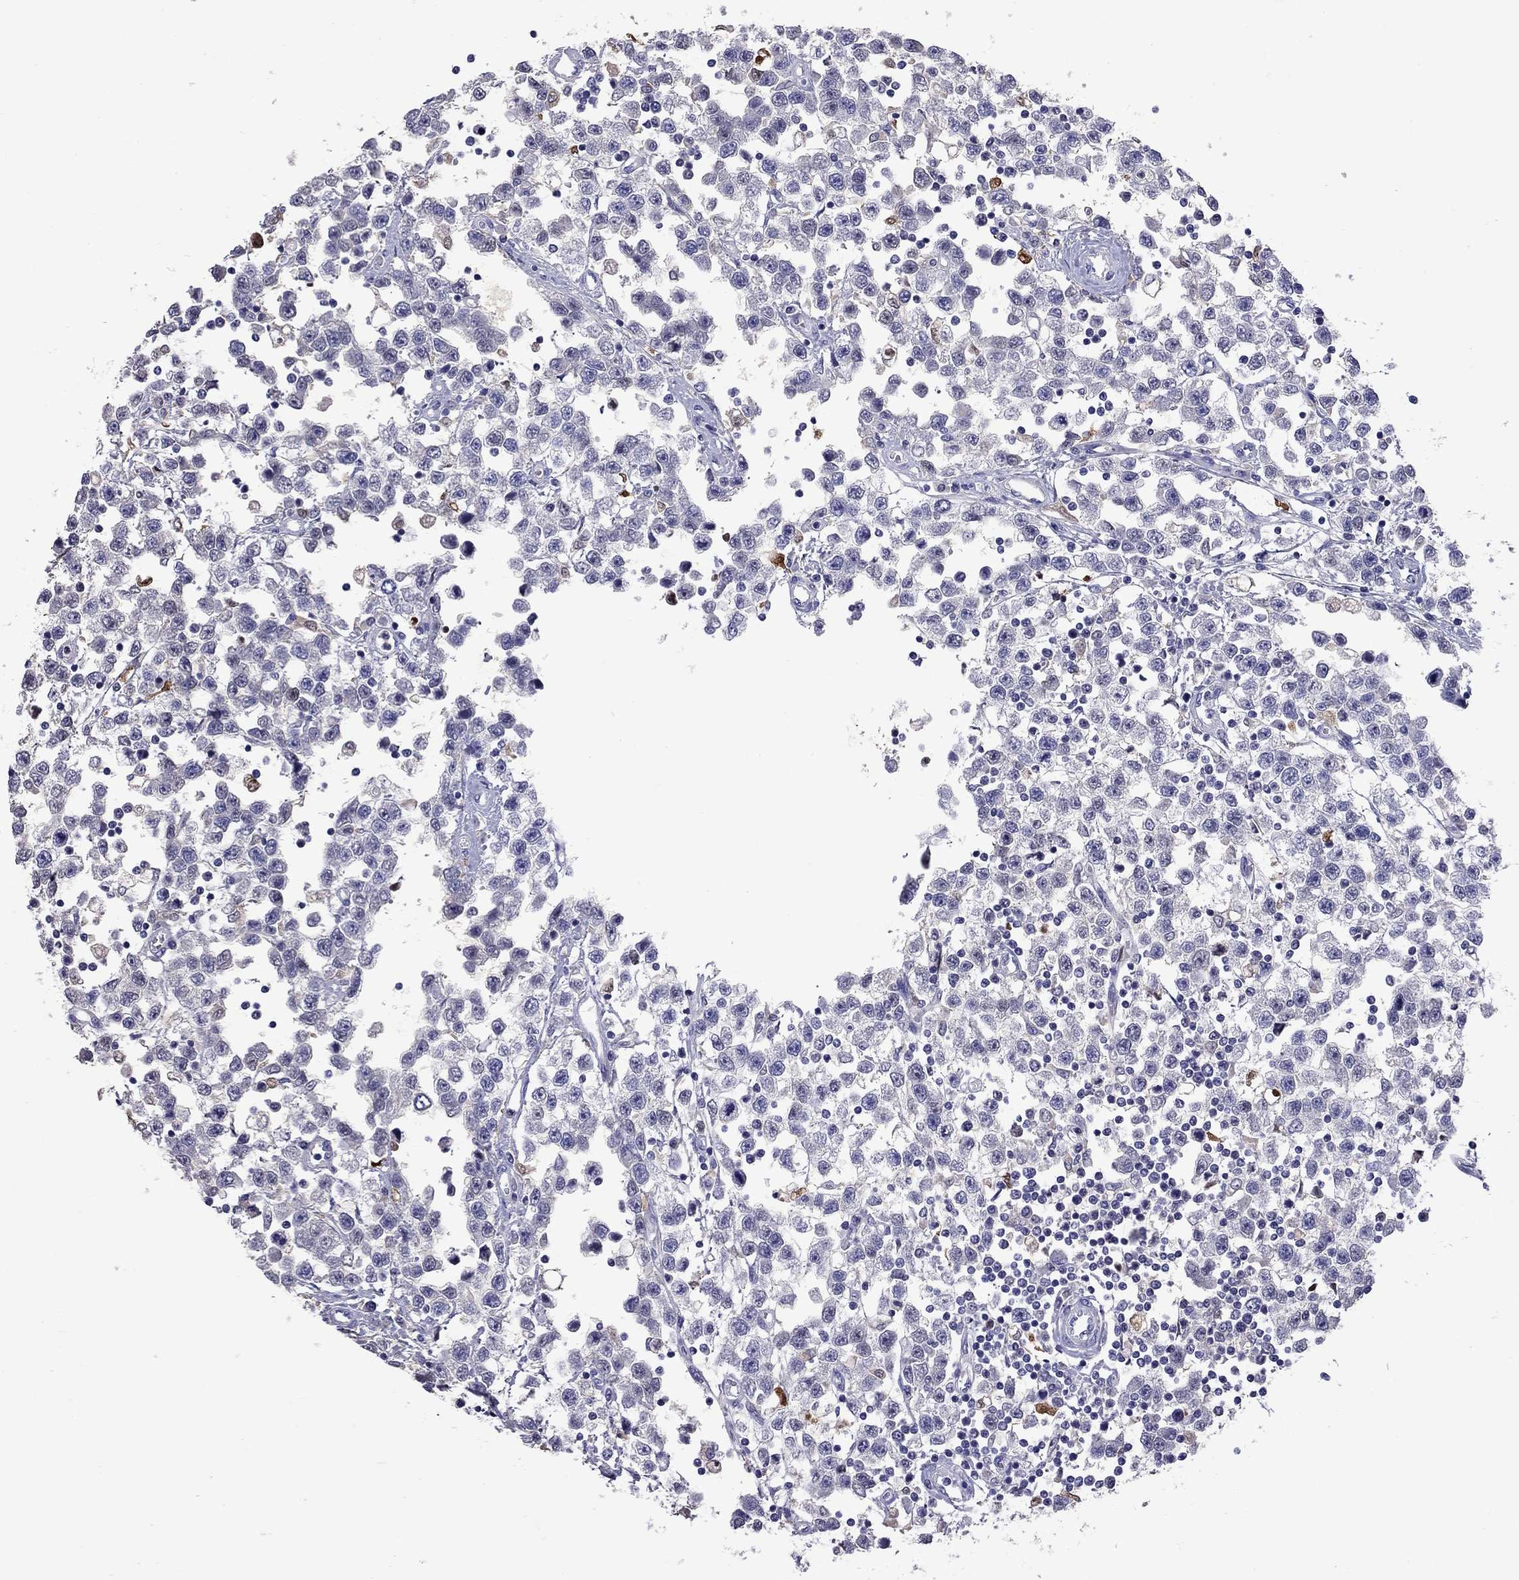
{"staining": {"intensity": "negative", "quantity": "none", "location": "none"}, "tissue": "testis cancer", "cell_type": "Tumor cells", "image_type": "cancer", "snomed": [{"axis": "morphology", "description": "Seminoma, NOS"}, {"axis": "topography", "description": "Testis"}], "caption": "Tumor cells are negative for brown protein staining in testis cancer.", "gene": "SERPINA3", "patient": {"sex": "male", "age": 34}}